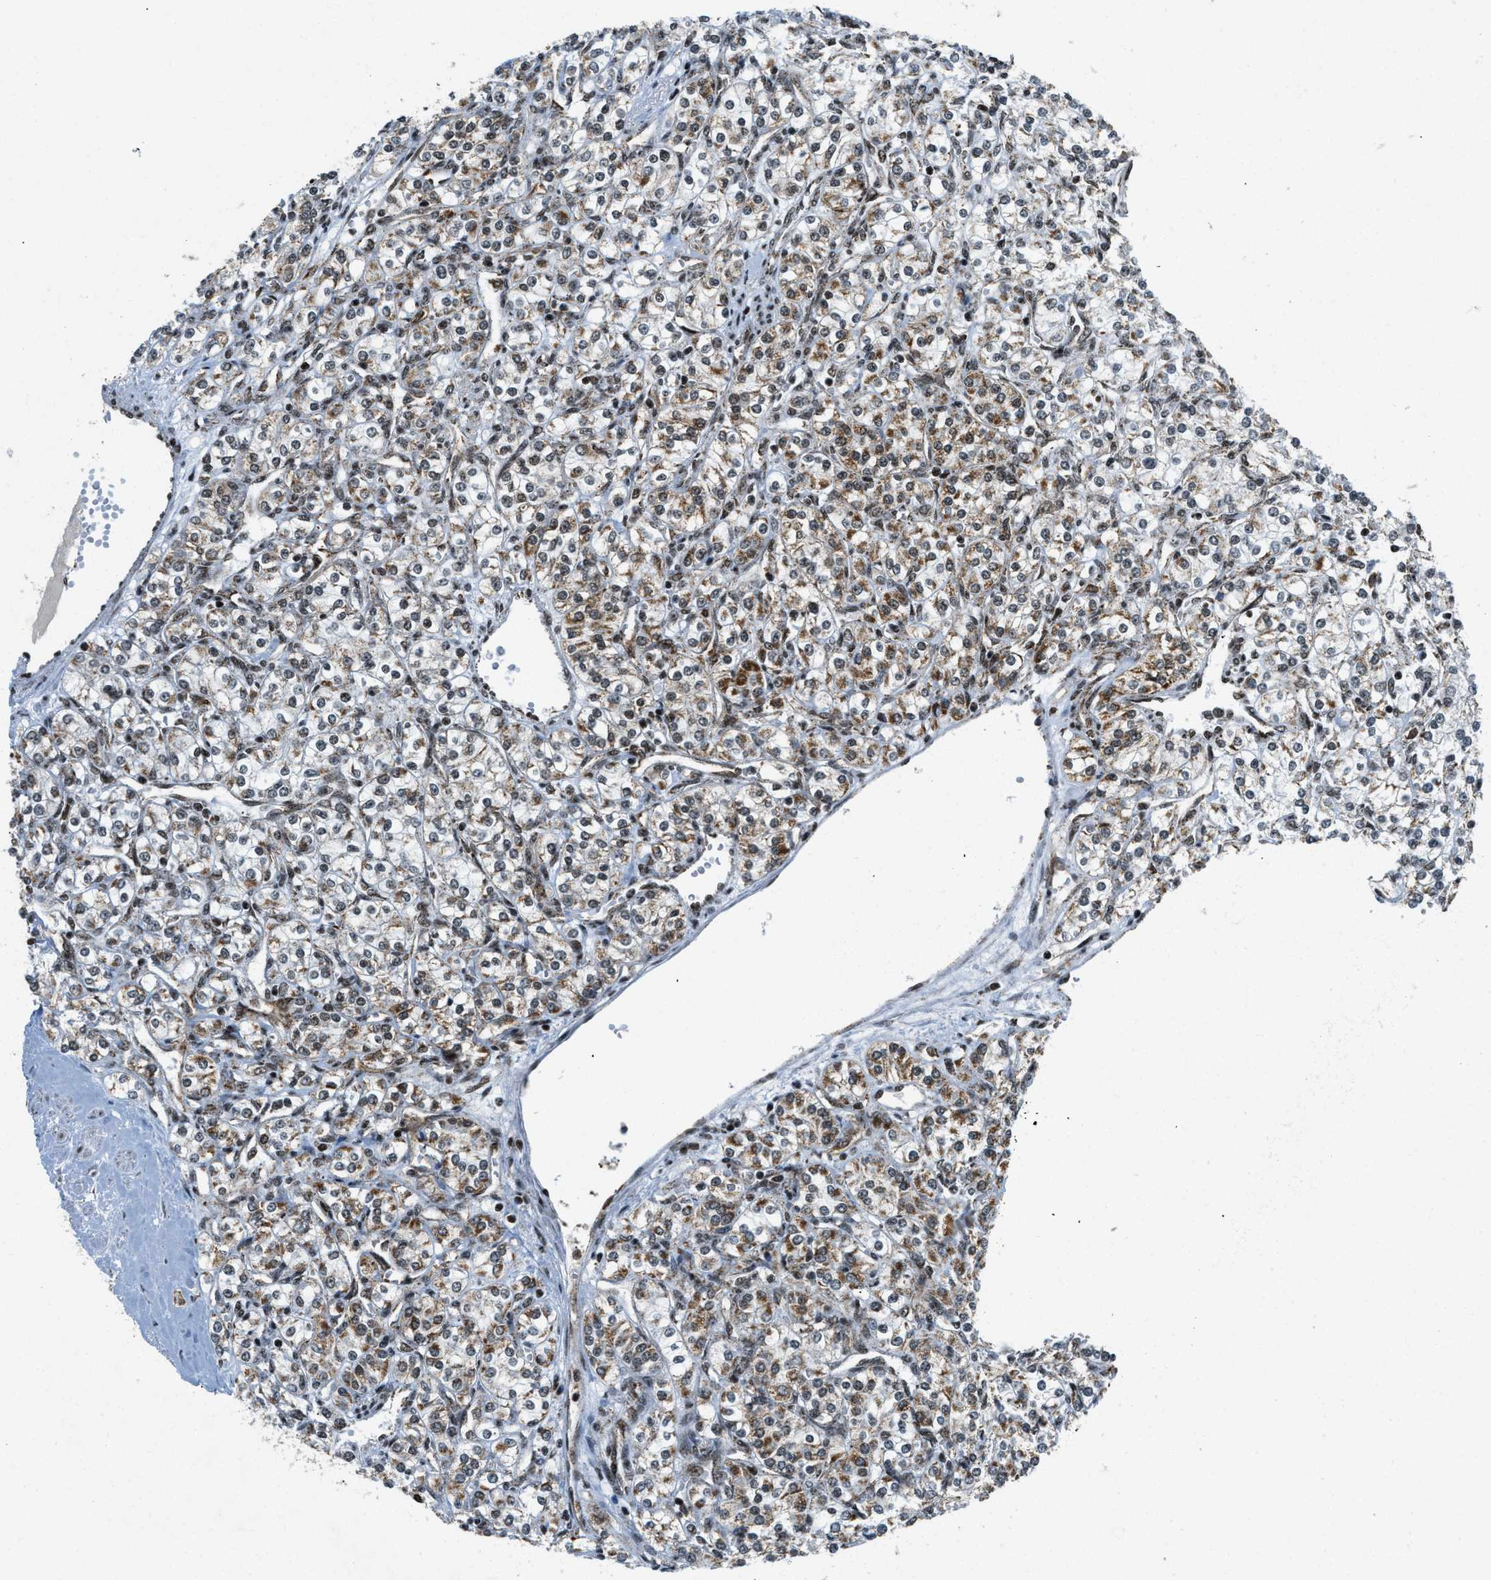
{"staining": {"intensity": "moderate", "quantity": "25%-75%", "location": "cytoplasmic/membranous"}, "tissue": "renal cancer", "cell_type": "Tumor cells", "image_type": "cancer", "snomed": [{"axis": "morphology", "description": "Adenocarcinoma, NOS"}, {"axis": "topography", "description": "Kidney"}], "caption": "This is a micrograph of immunohistochemistry (IHC) staining of adenocarcinoma (renal), which shows moderate staining in the cytoplasmic/membranous of tumor cells.", "gene": "GABPB1", "patient": {"sex": "male", "age": 77}}